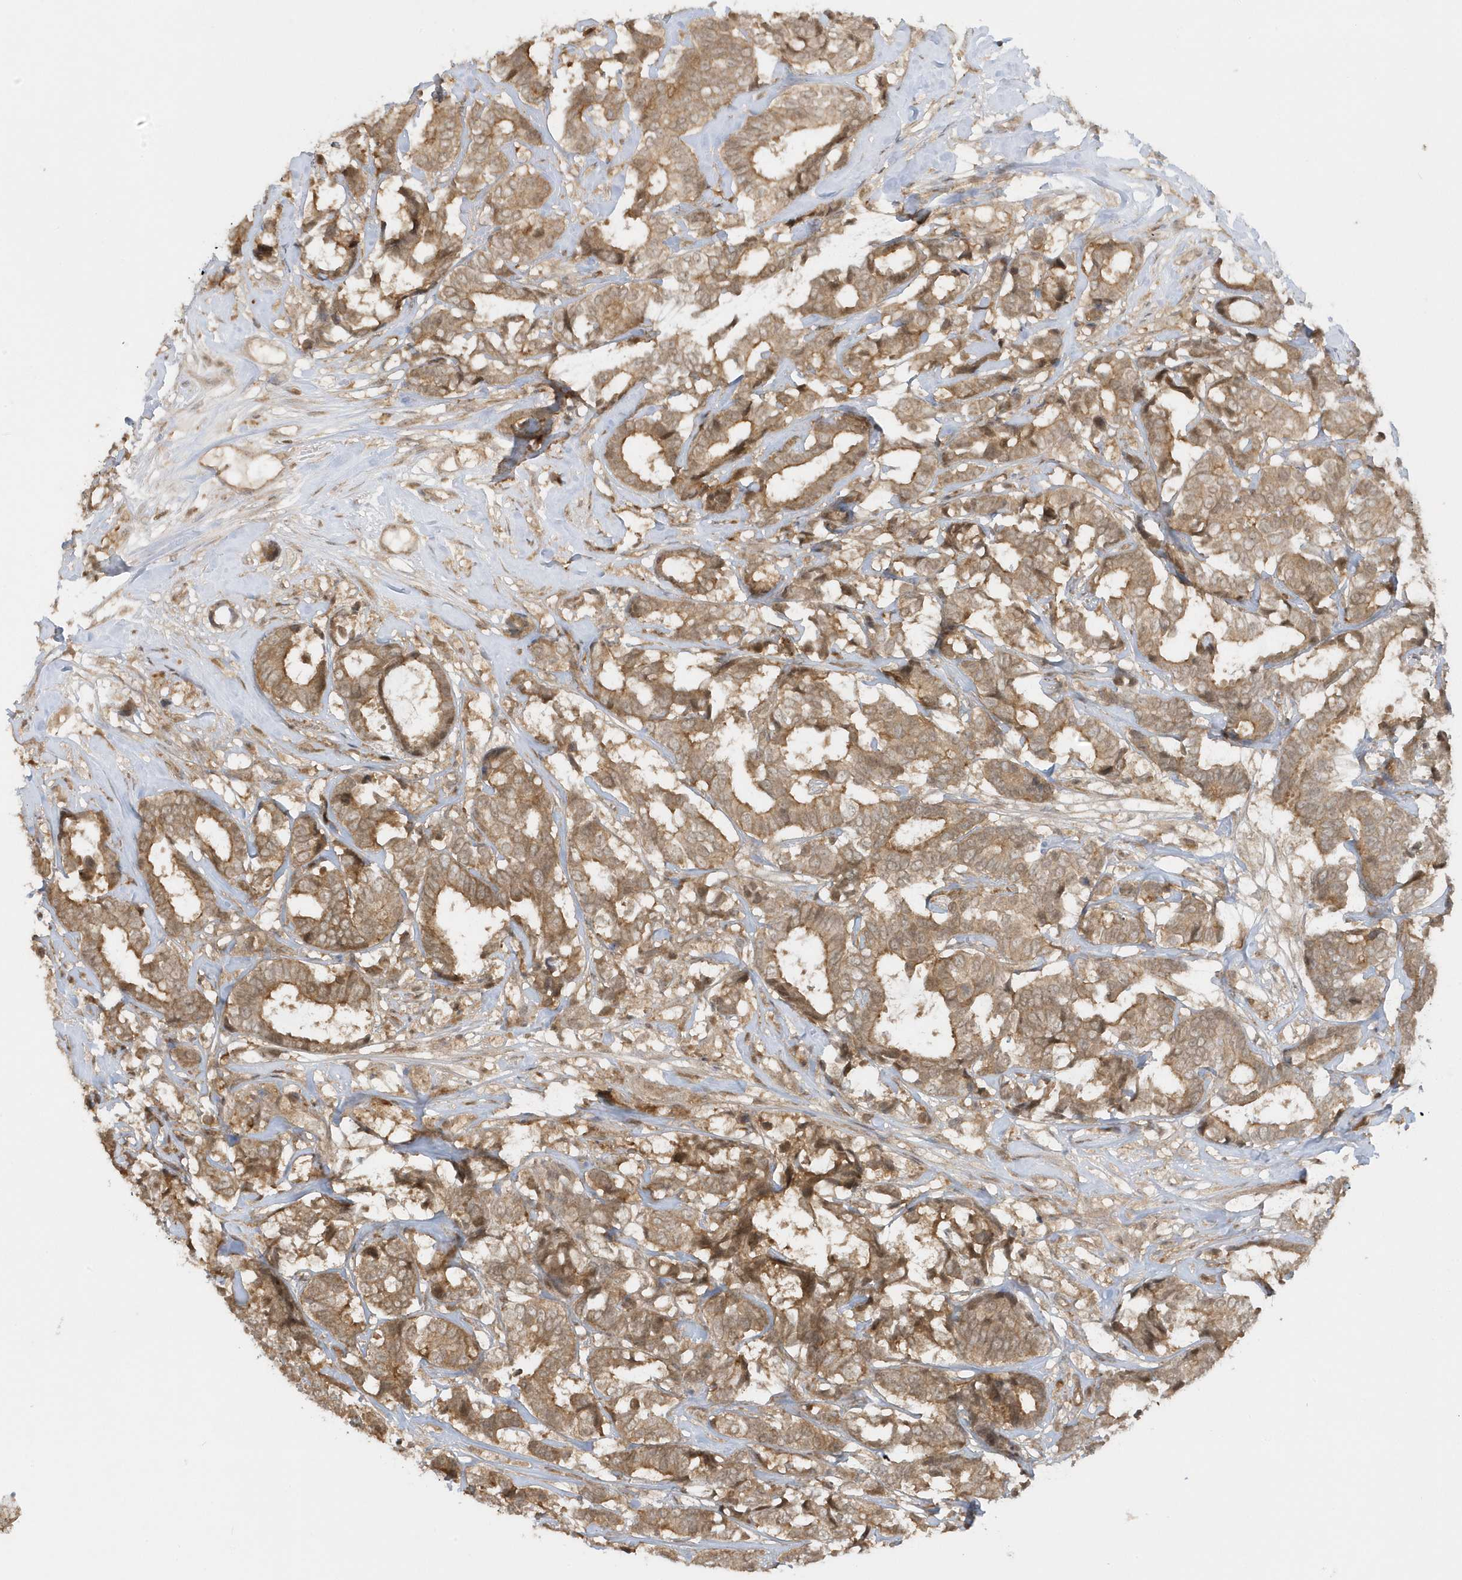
{"staining": {"intensity": "moderate", "quantity": ">75%", "location": "cytoplasmic/membranous,nuclear"}, "tissue": "breast cancer", "cell_type": "Tumor cells", "image_type": "cancer", "snomed": [{"axis": "morphology", "description": "Duct carcinoma"}, {"axis": "topography", "description": "Breast"}], "caption": "Immunohistochemical staining of breast intraductal carcinoma demonstrates moderate cytoplasmic/membranous and nuclear protein expression in approximately >75% of tumor cells.", "gene": "PPP1R7", "patient": {"sex": "female", "age": 87}}